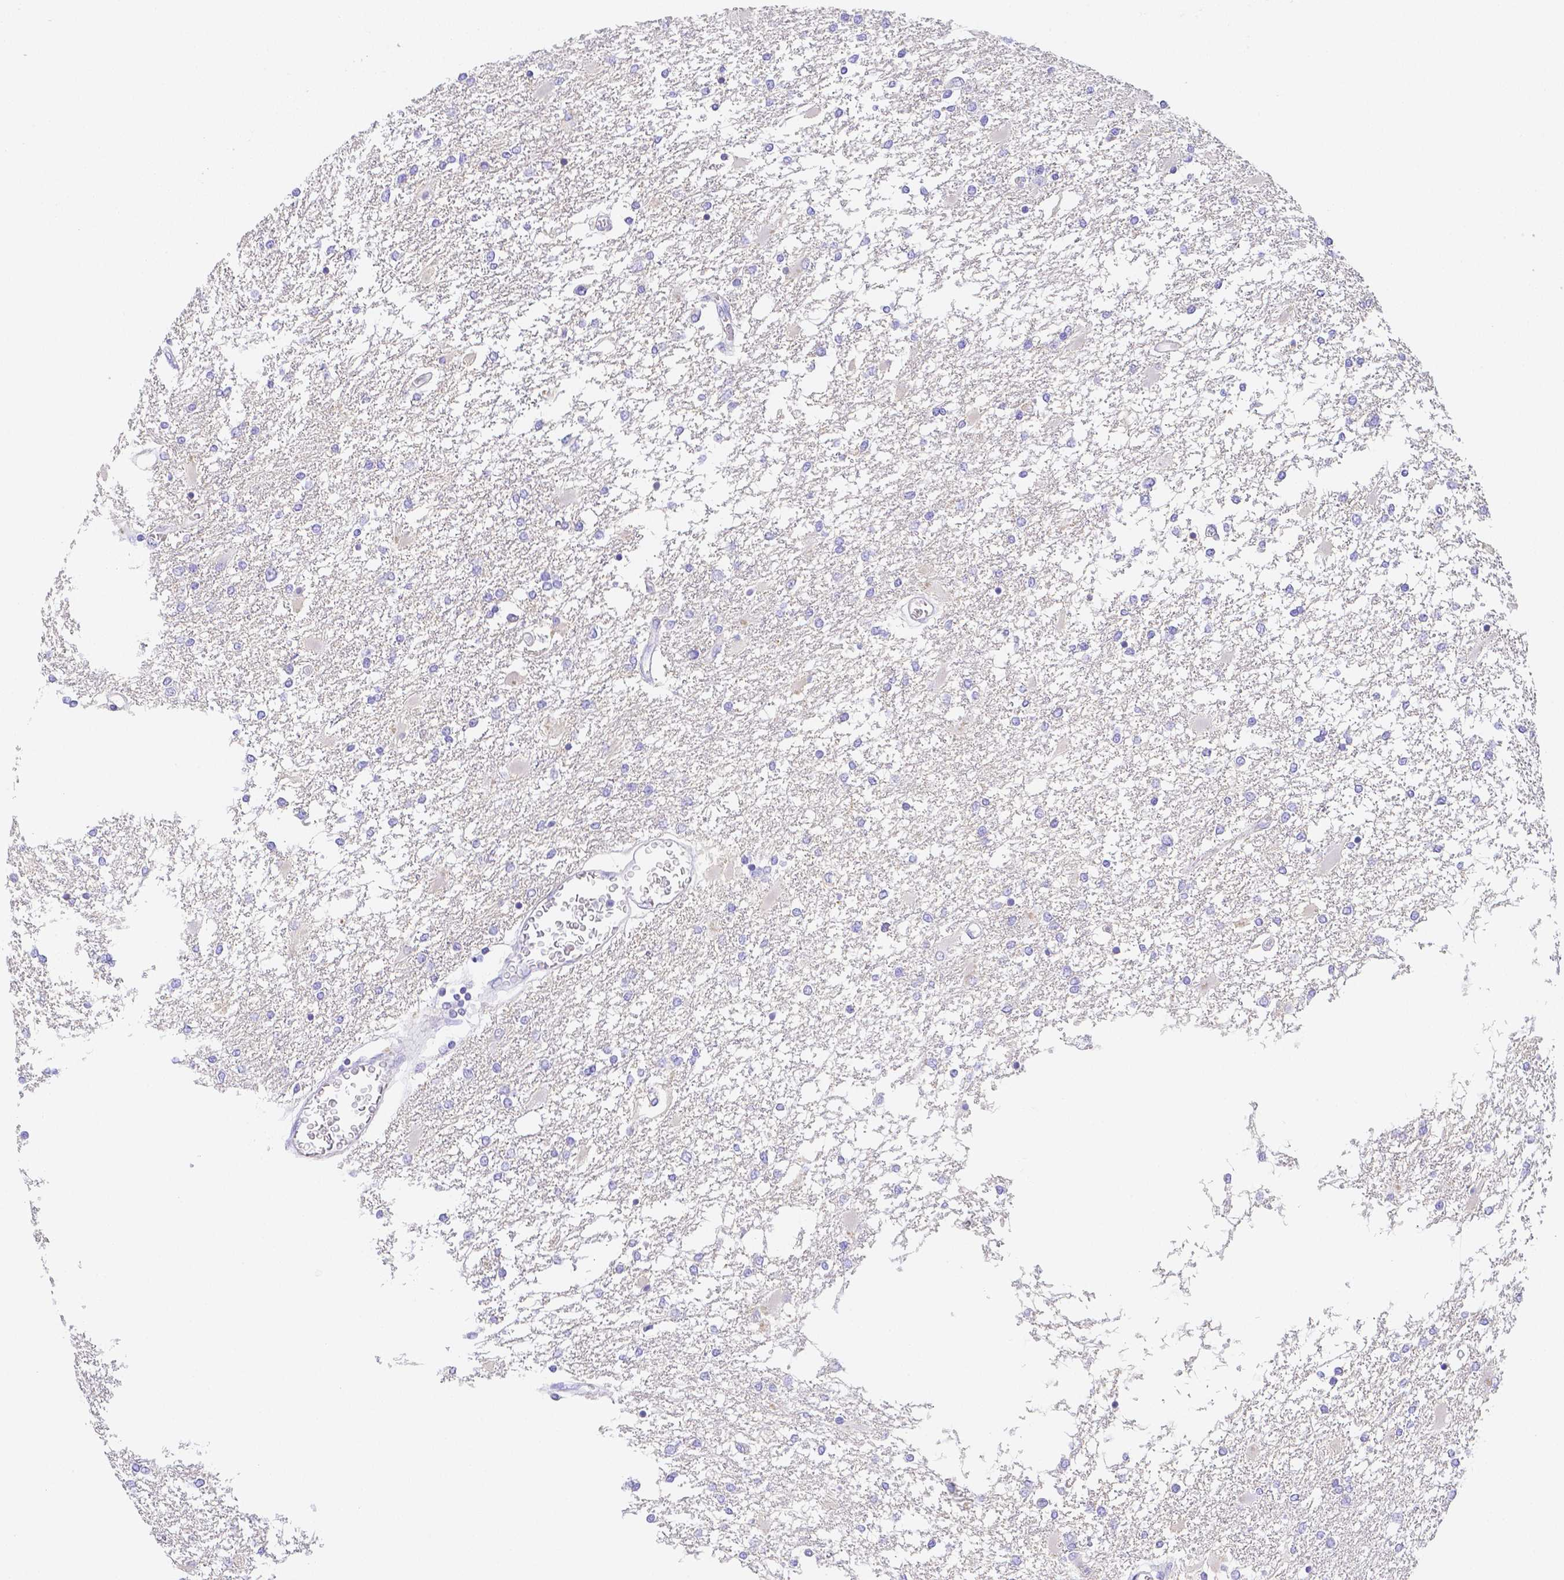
{"staining": {"intensity": "negative", "quantity": "none", "location": "none"}, "tissue": "glioma", "cell_type": "Tumor cells", "image_type": "cancer", "snomed": [{"axis": "morphology", "description": "Glioma, malignant, High grade"}, {"axis": "topography", "description": "Cerebral cortex"}], "caption": "Tumor cells show no significant protein expression in glioma.", "gene": "ZG16B", "patient": {"sex": "male", "age": 79}}